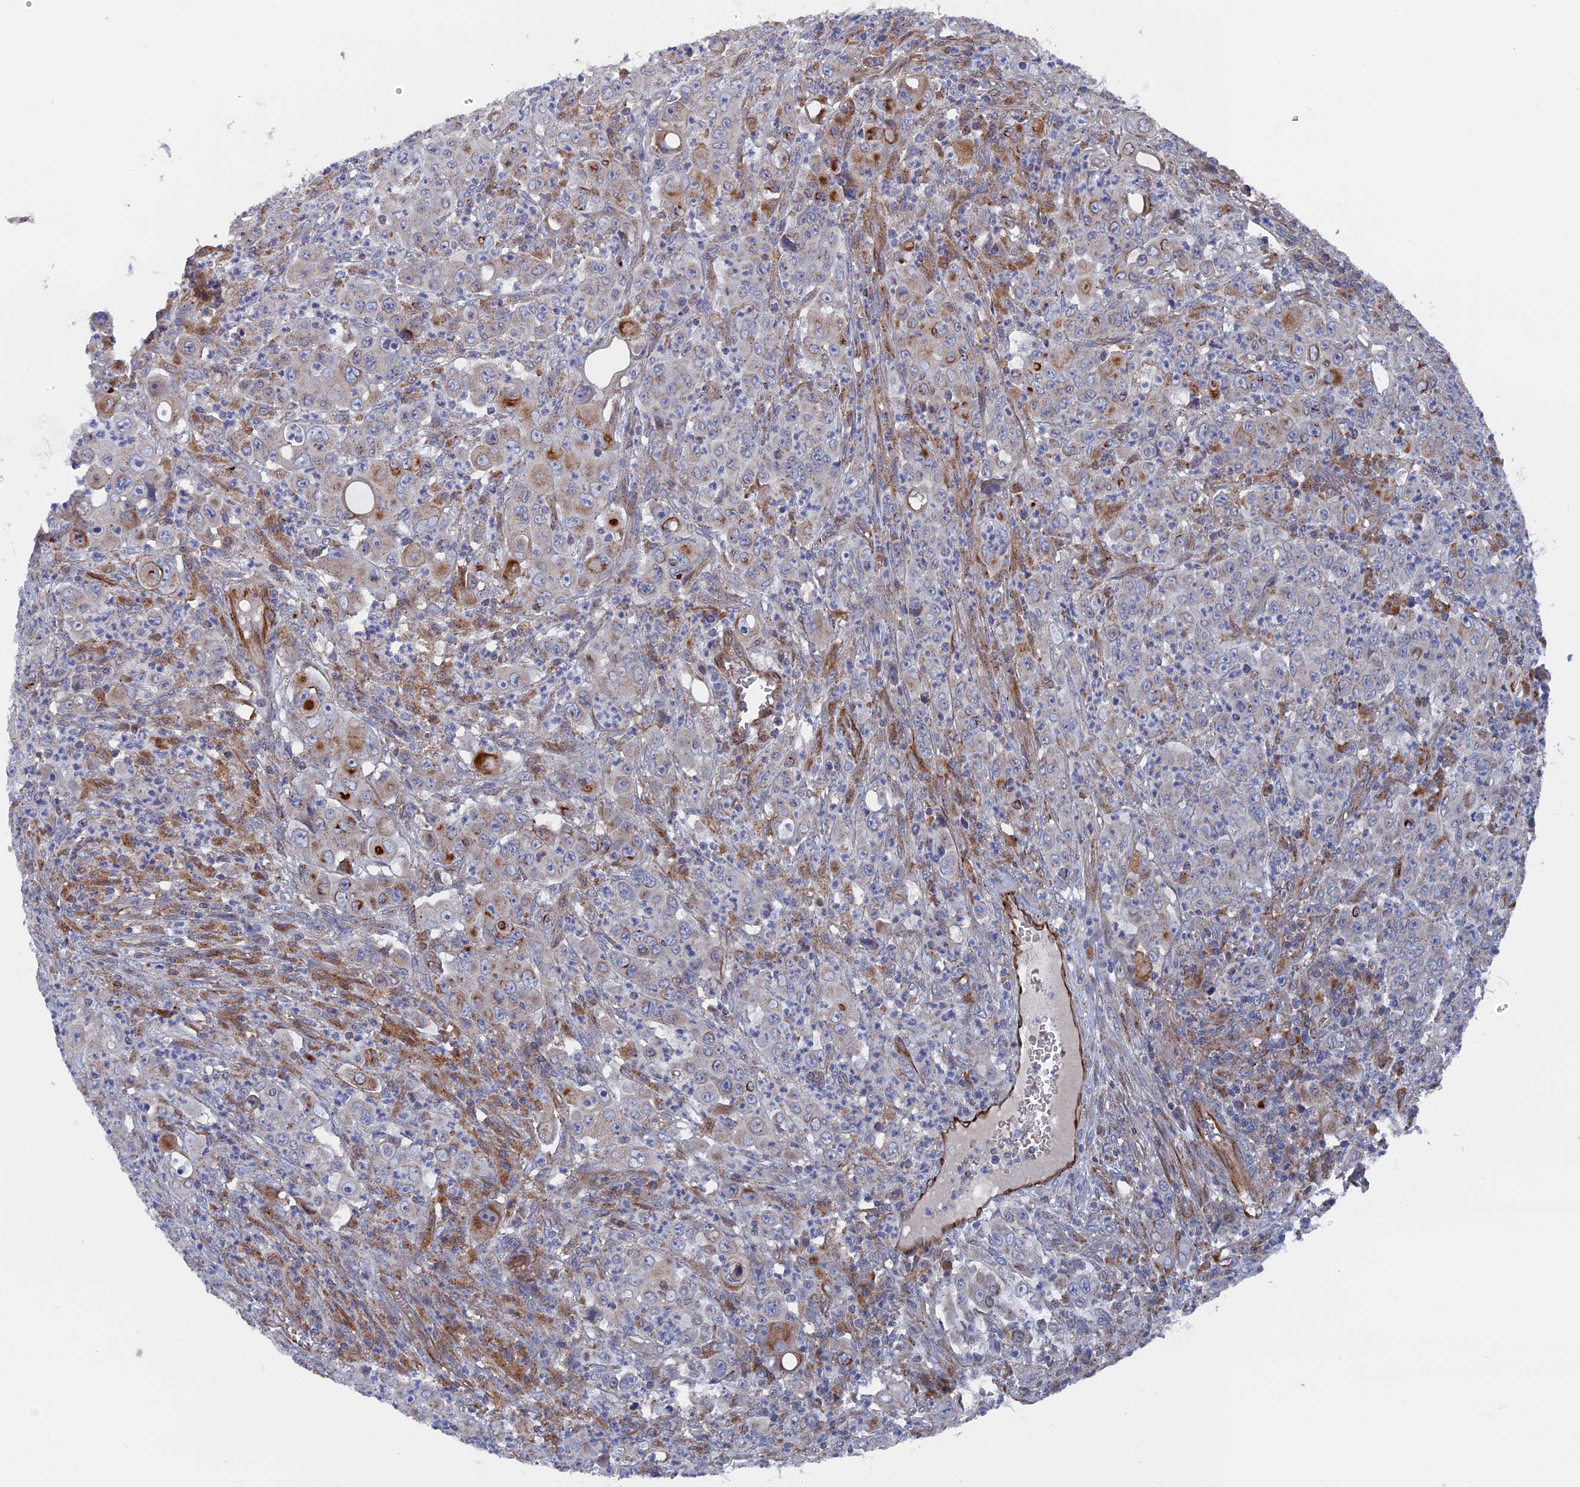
{"staining": {"intensity": "moderate", "quantity": "<25%", "location": "cytoplasmic/membranous"}, "tissue": "colorectal cancer", "cell_type": "Tumor cells", "image_type": "cancer", "snomed": [{"axis": "morphology", "description": "Adenocarcinoma, NOS"}, {"axis": "topography", "description": "Colon"}], "caption": "Colorectal cancer was stained to show a protein in brown. There is low levels of moderate cytoplasmic/membranous expression in about <25% of tumor cells. (brown staining indicates protein expression, while blue staining denotes nuclei).", "gene": "SMG9", "patient": {"sex": "male", "age": 51}}